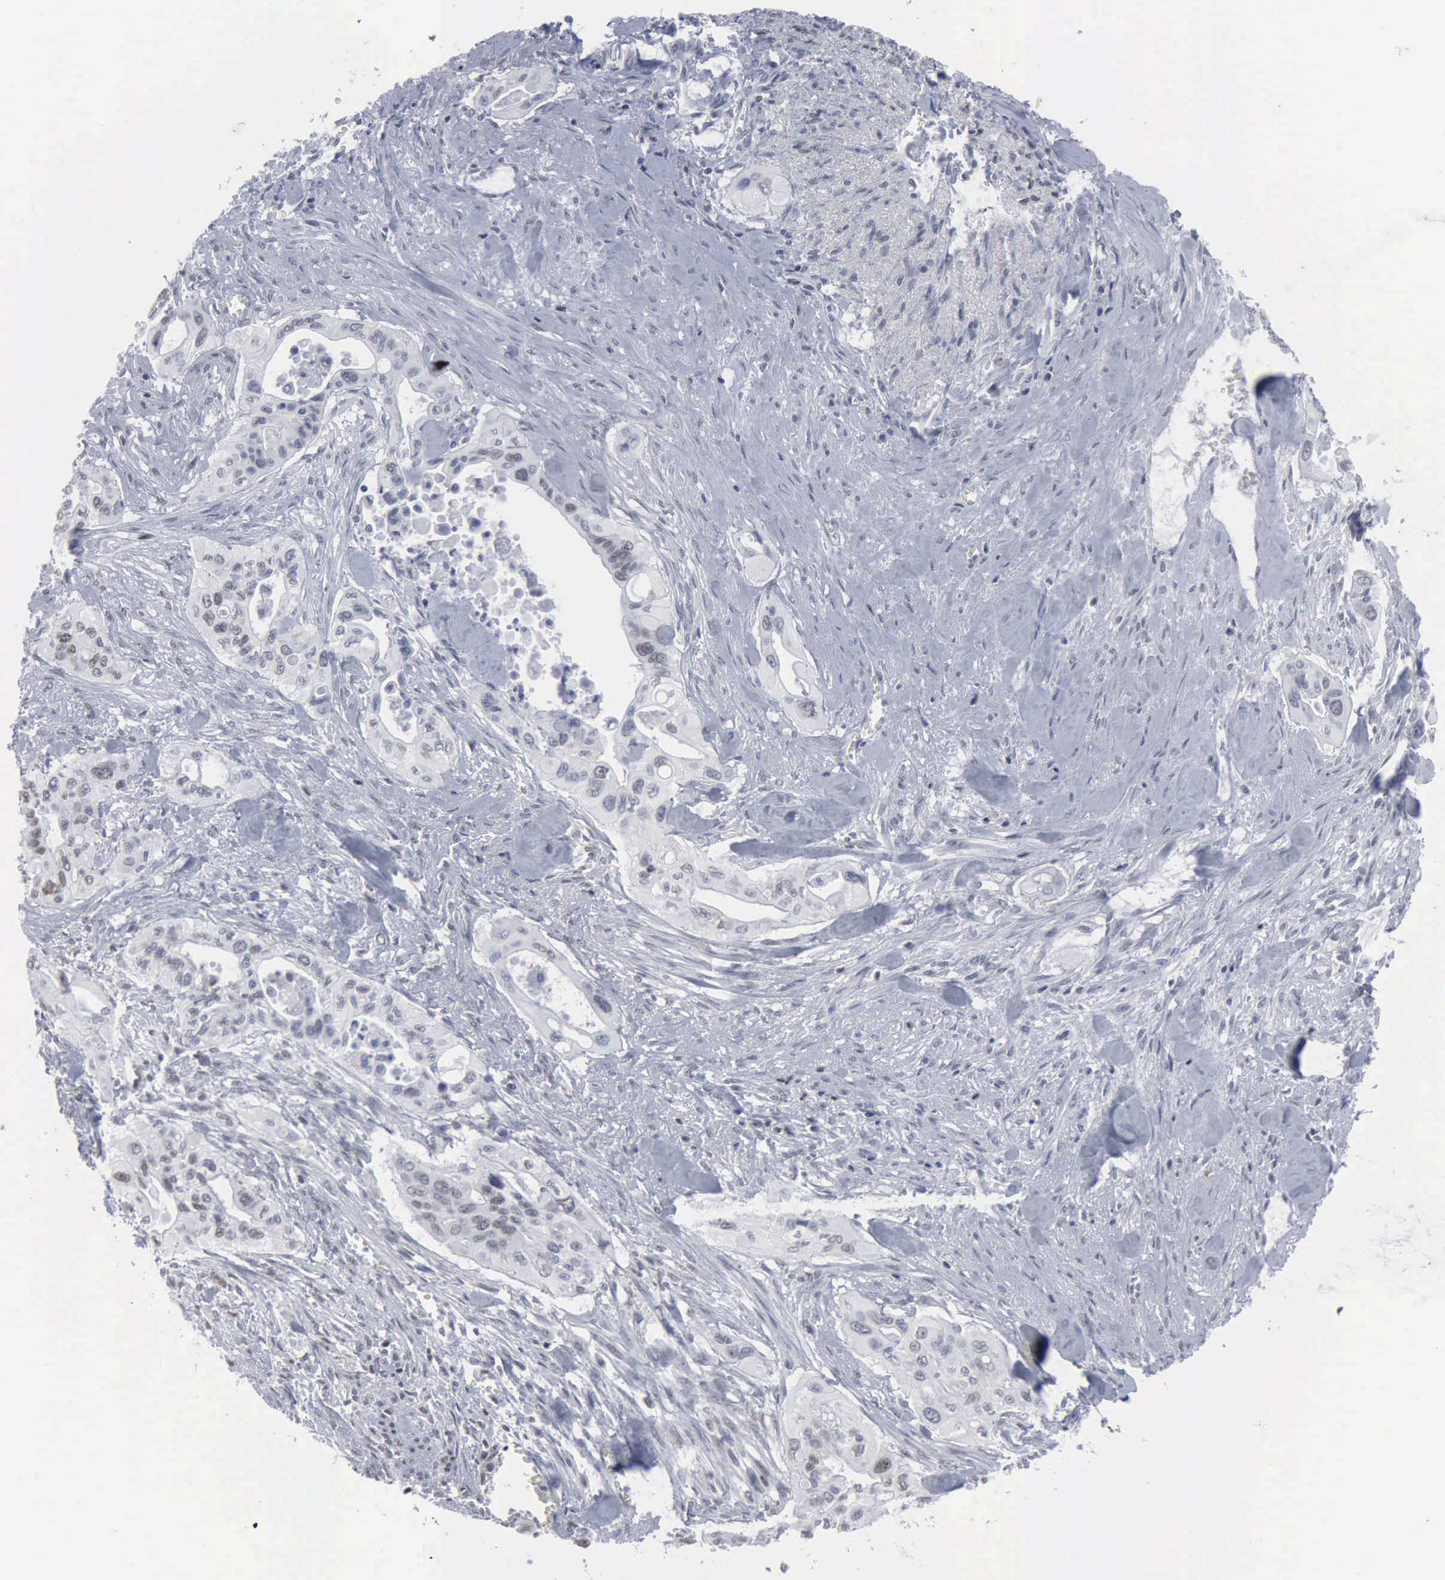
{"staining": {"intensity": "weak", "quantity": "25%-75%", "location": "nuclear"}, "tissue": "pancreatic cancer", "cell_type": "Tumor cells", "image_type": "cancer", "snomed": [{"axis": "morphology", "description": "Adenocarcinoma, NOS"}, {"axis": "topography", "description": "Pancreas"}], "caption": "Adenocarcinoma (pancreatic) stained with a brown dye reveals weak nuclear positive positivity in about 25%-75% of tumor cells.", "gene": "XPA", "patient": {"sex": "male", "age": 77}}